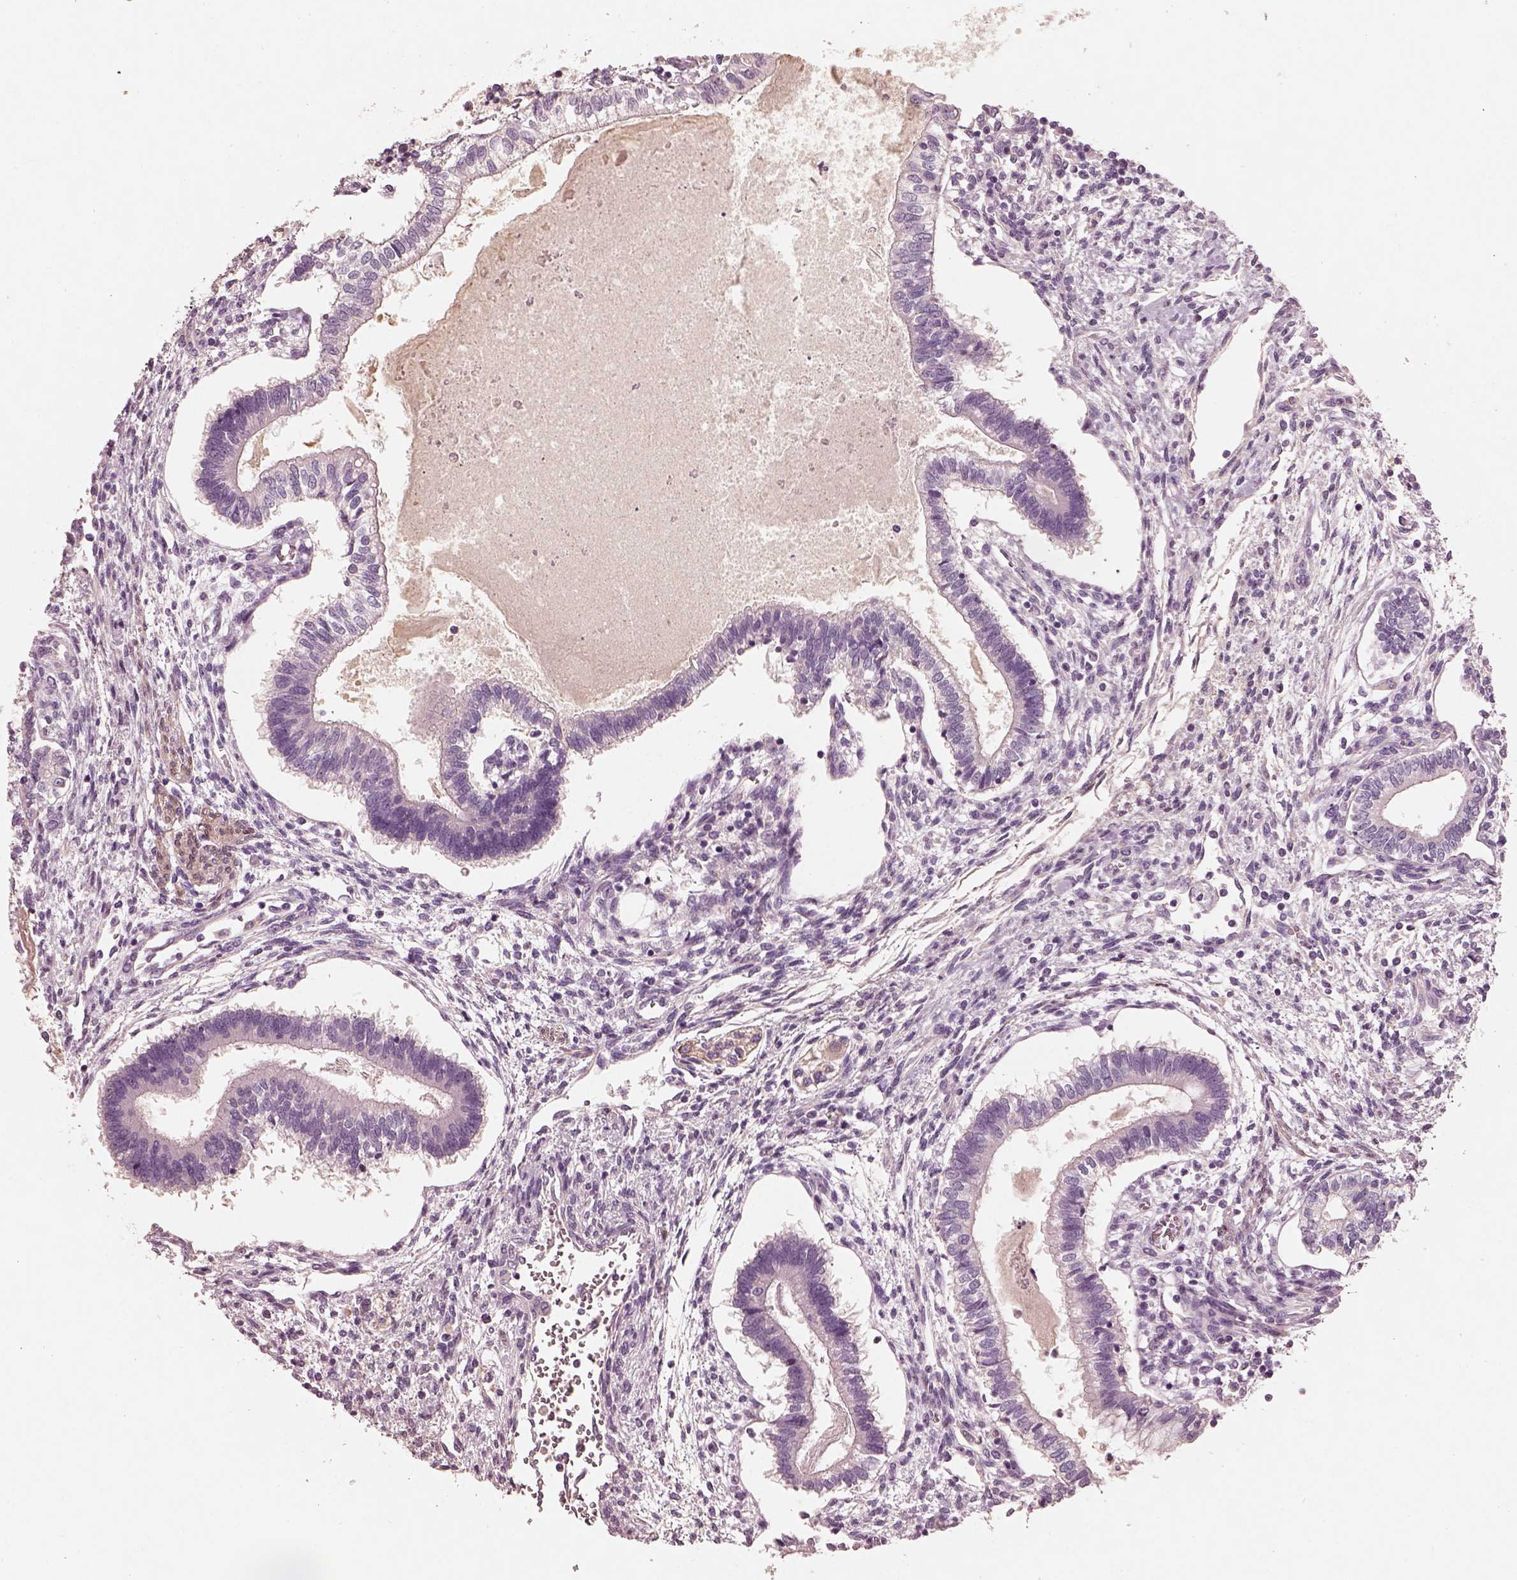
{"staining": {"intensity": "negative", "quantity": "none", "location": "none"}, "tissue": "testis cancer", "cell_type": "Tumor cells", "image_type": "cancer", "snomed": [{"axis": "morphology", "description": "Carcinoma, Embryonal, NOS"}, {"axis": "topography", "description": "Testis"}], "caption": "This is an IHC histopathology image of human embryonal carcinoma (testis). There is no staining in tumor cells.", "gene": "RS1", "patient": {"sex": "male", "age": 37}}